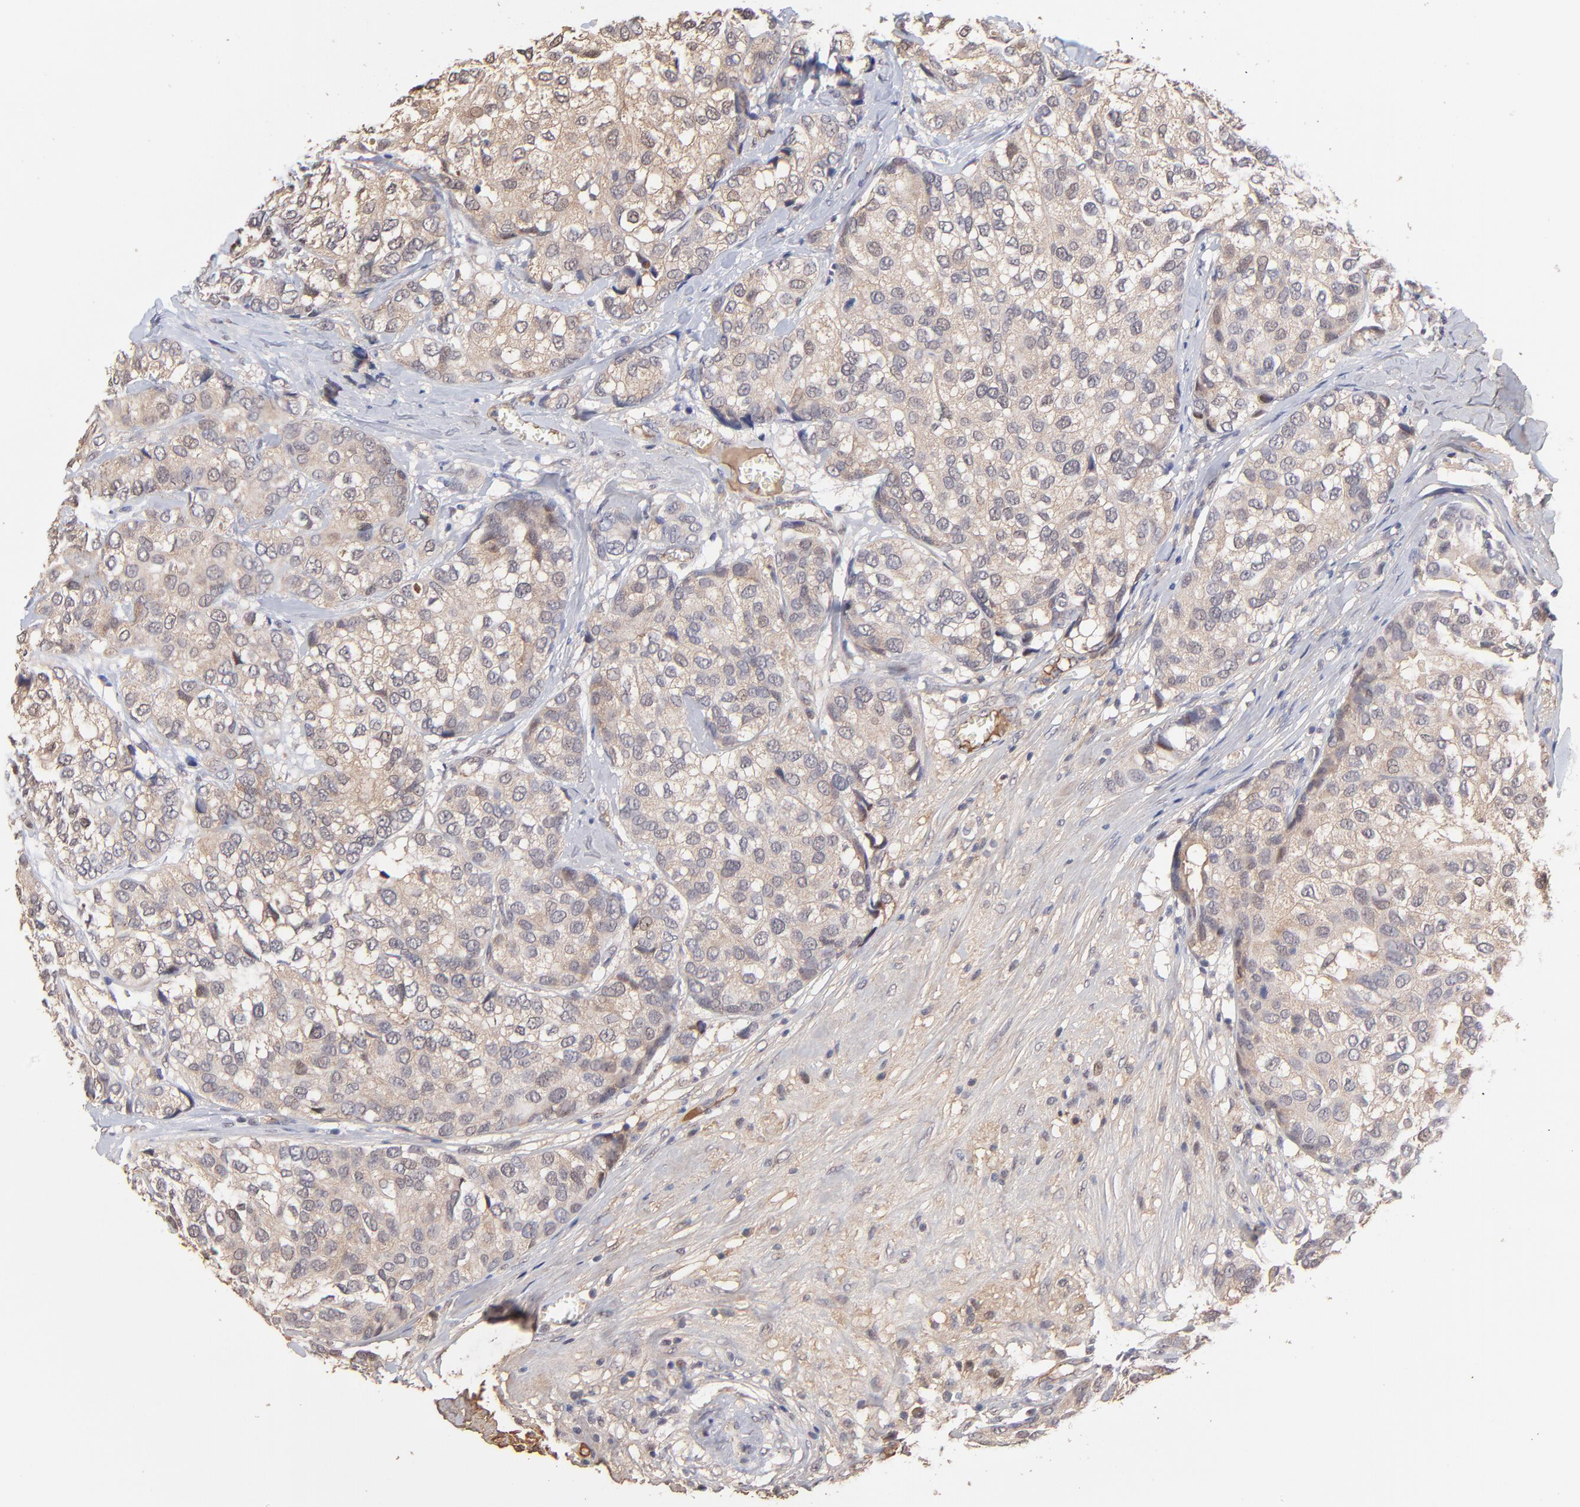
{"staining": {"intensity": "moderate", "quantity": ">75%", "location": "cytoplasmic/membranous,nuclear"}, "tissue": "breast cancer", "cell_type": "Tumor cells", "image_type": "cancer", "snomed": [{"axis": "morphology", "description": "Duct carcinoma"}, {"axis": "topography", "description": "Breast"}], "caption": "DAB (3,3'-diaminobenzidine) immunohistochemical staining of human intraductal carcinoma (breast) demonstrates moderate cytoplasmic/membranous and nuclear protein staining in approximately >75% of tumor cells. (brown staining indicates protein expression, while blue staining denotes nuclei).", "gene": "PSMD14", "patient": {"sex": "female", "age": 68}}